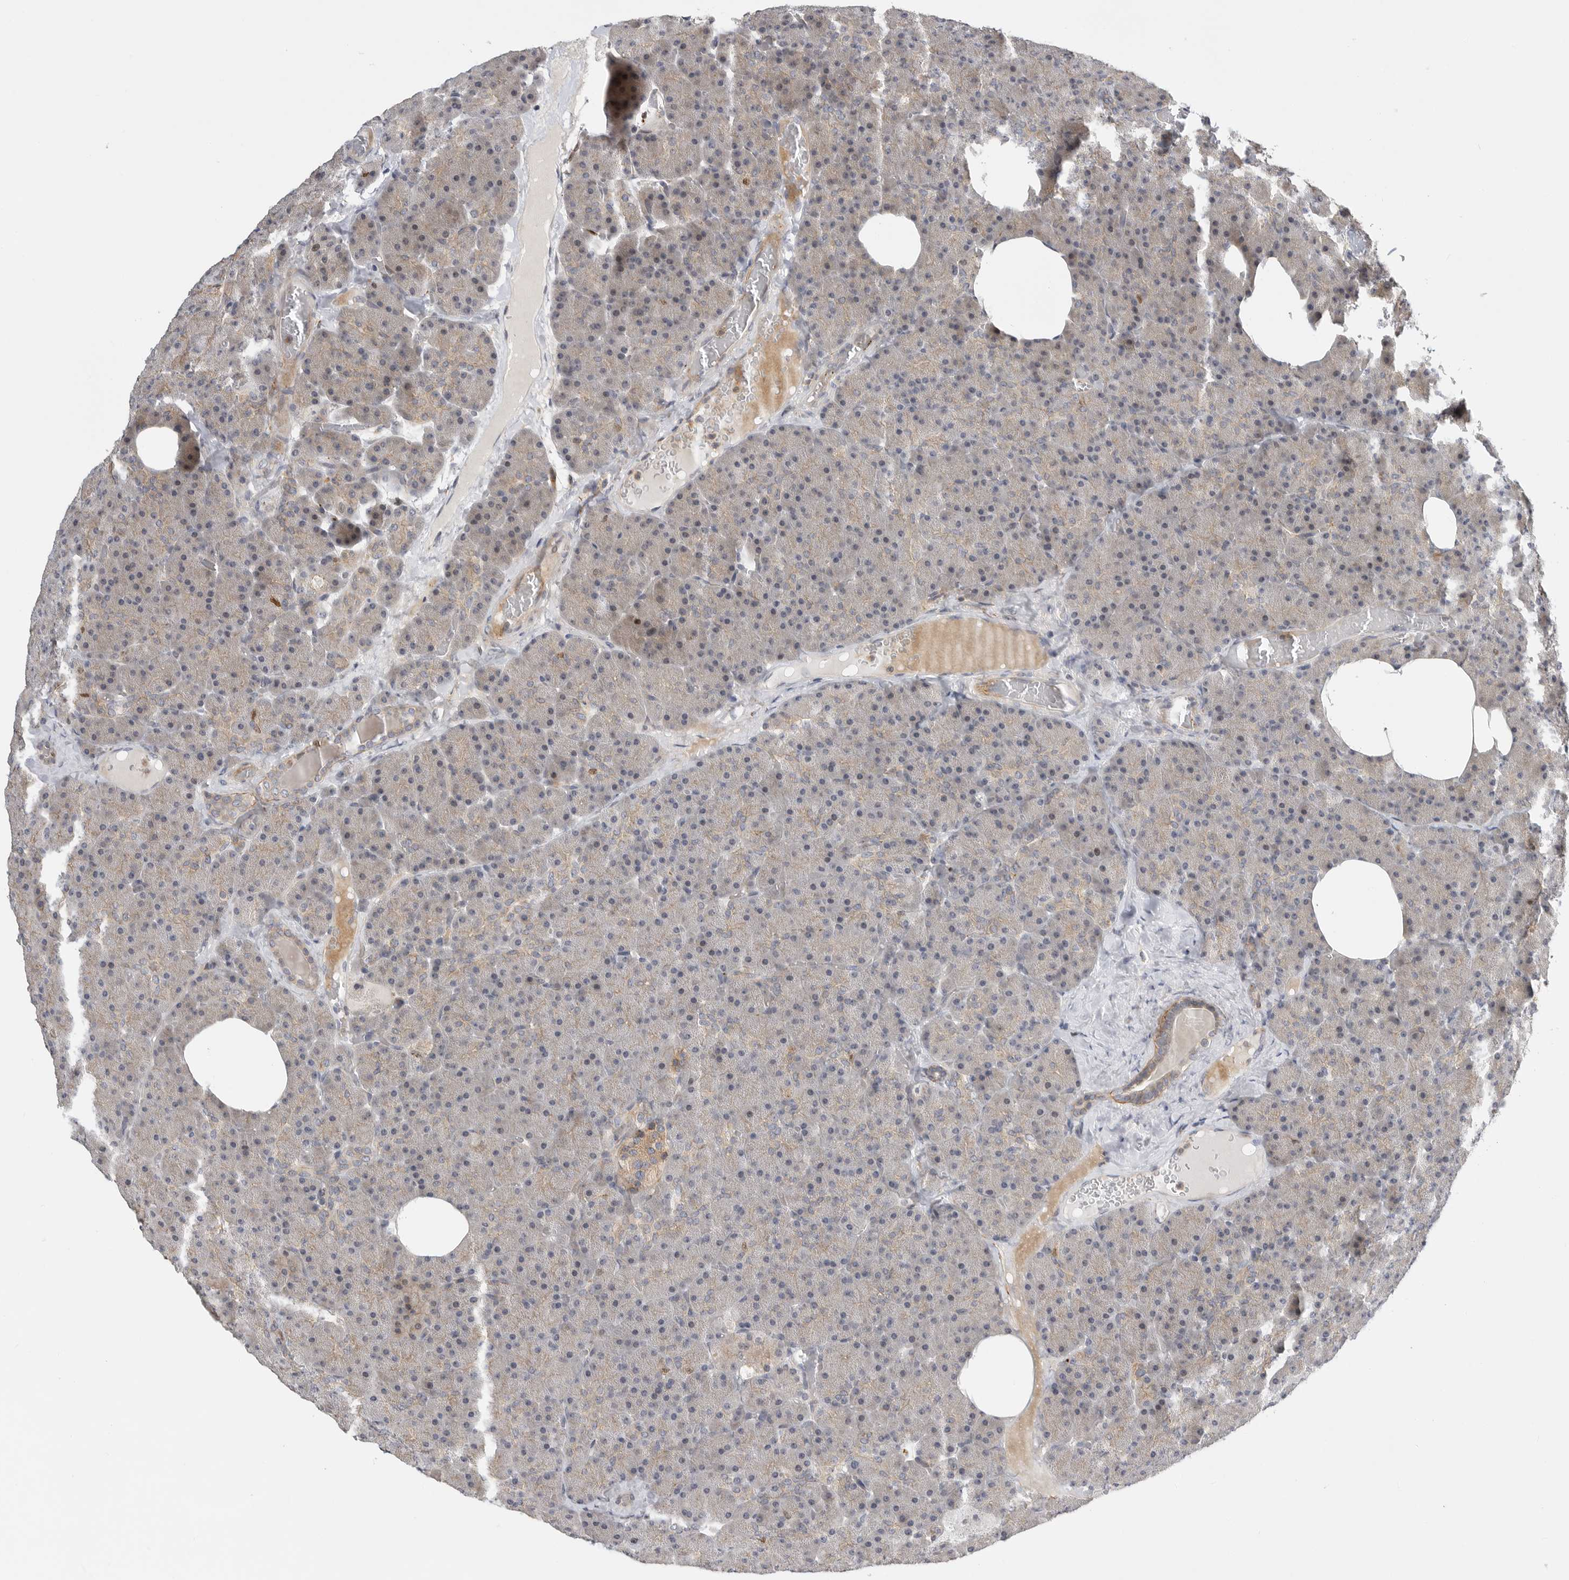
{"staining": {"intensity": "weak", "quantity": "25%-75%", "location": "cytoplasmic/membranous"}, "tissue": "pancreas", "cell_type": "Exocrine glandular cells", "image_type": "normal", "snomed": [{"axis": "morphology", "description": "Normal tissue, NOS"}, {"axis": "morphology", "description": "Carcinoid, malignant, NOS"}, {"axis": "topography", "description": "Pancreas"}], "caption": "High-power microscopy captured an immunohistochemistry (IHC) image of unremarkable pancreas, revealing weak cytoplasmic/membranous staining in approximately 25%-75% of exocrine glandular cells. (IHC, brightfield microscopy, high magnification).", "gene": "CSNK1G3", "patient": {"sex": "female", "age": 35}}